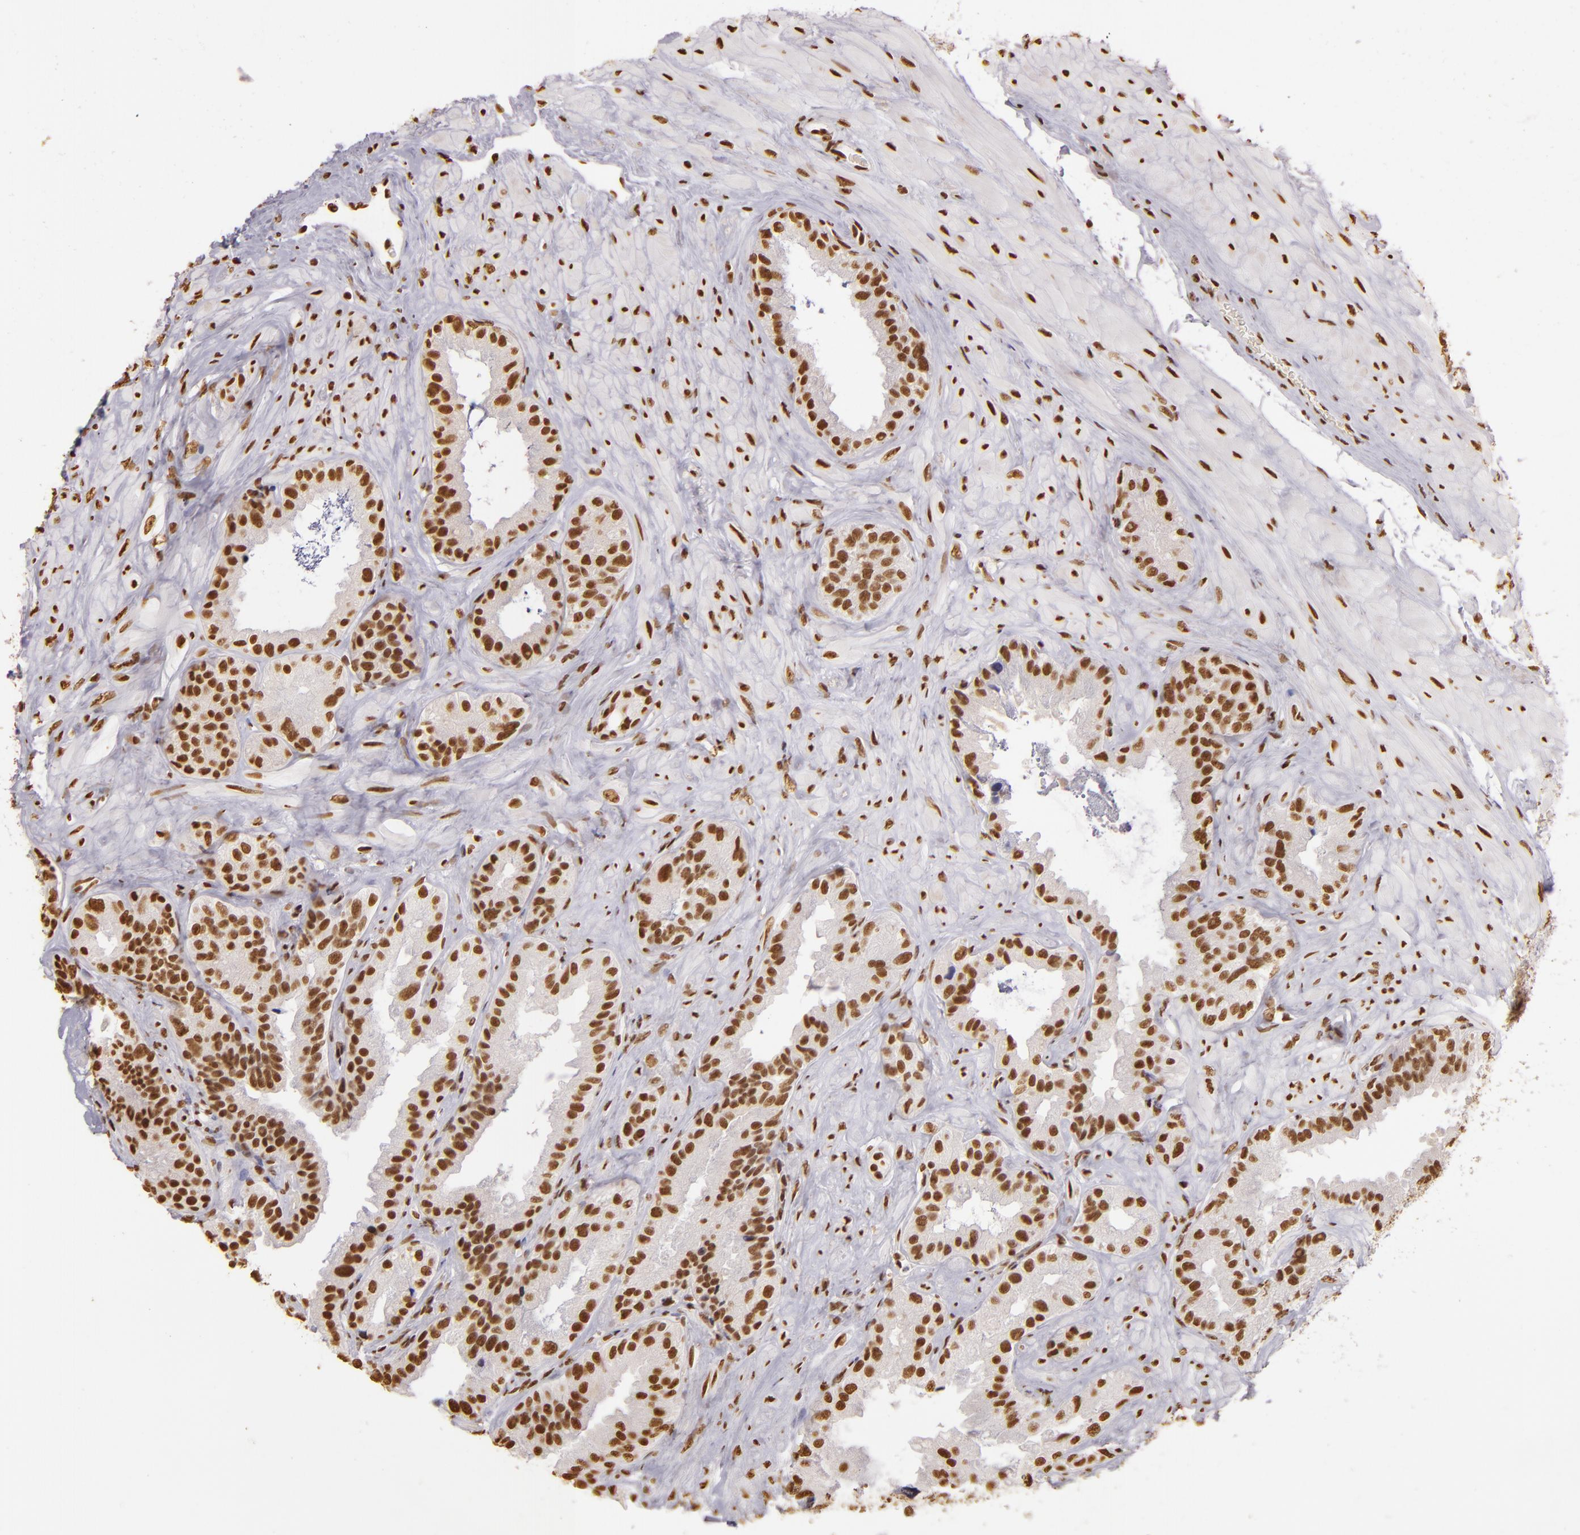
{"staining": {"intensity": "moderate", "quantity": ">75%", "location": "nuclear"}, "tissue": "seminal vesicle", "cell_type": "Glandular cells", "image_type": "normal", "snomed": [{"axis": "morphology", "description": "Normal tissue, NOS"}, {"axis": "topography", "description": "Seminal veicle"}], "caption": "Moderate nuclear positivity is seen in approximately >75% of glandular cells in benign seminal vesicle. (IHC, brightfield microscopy, high magnification).", "gene": "PAPOLA", "patient": {"sex": "male", "age": 63}}